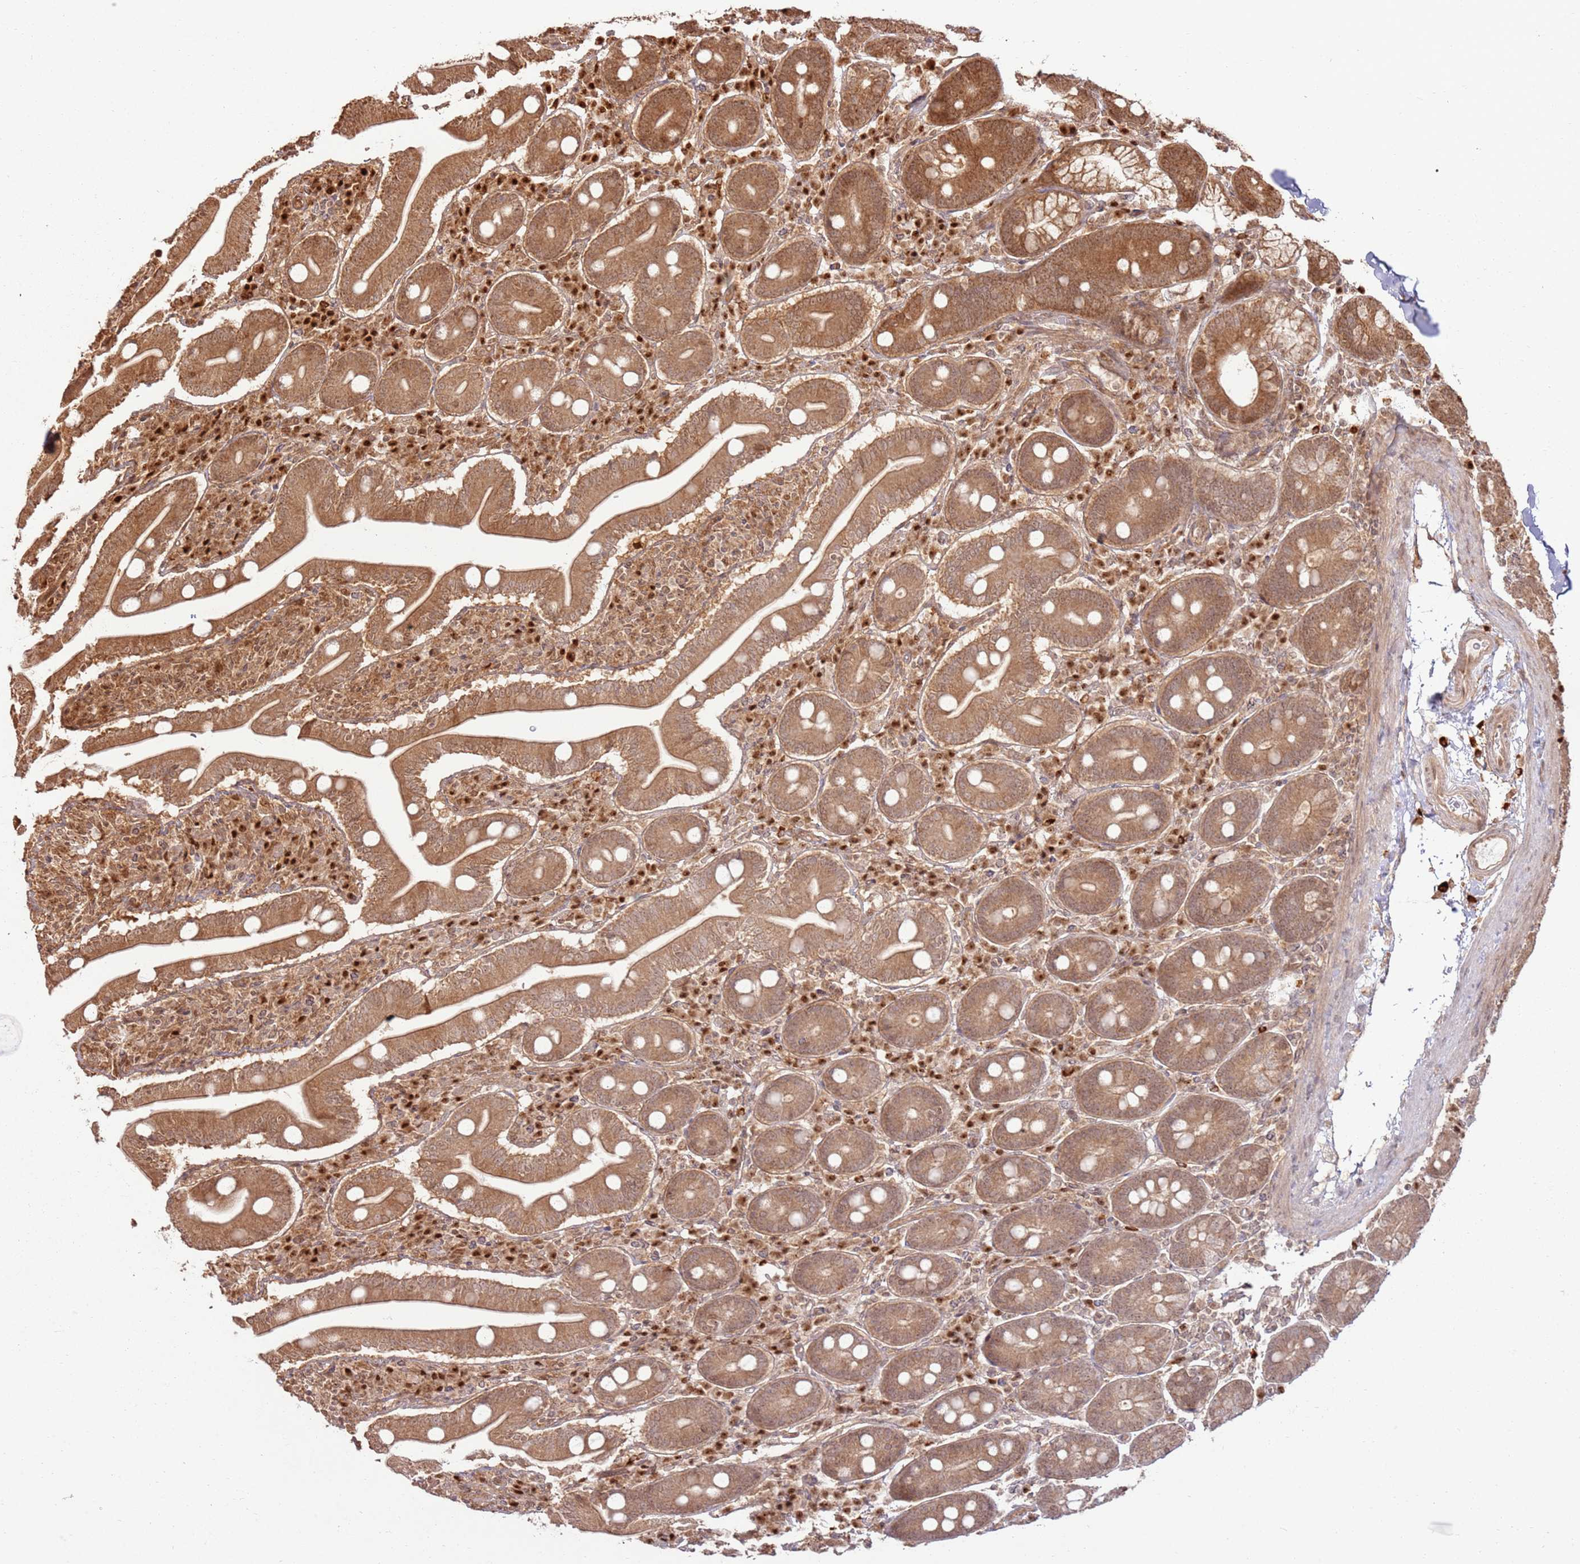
{"staining": {"intensity": "strong", "quantity": ">75%", "location": "cytoplasmic/membranous"}, "tissue": "duodenum", "cell_type": "Glandular cells", "image_type": "normal", "snomed": [{"axis": "morphology", "description": "Normal tissue, NOS"}, {"axis": "topography", "description": "Duodenum"}], "caption": "IHC (DAB (3,3'-diaminobenzidine)) staining of benign human duodenum exhibits strong cytoplasmic/membranous protein staining in about >75% of glandular cells. (brown staining indicates protein expression, while blue staining denotes nuclei).", "gene": "TBC1D13", "patient": {"sex": "male", "age": 35}}